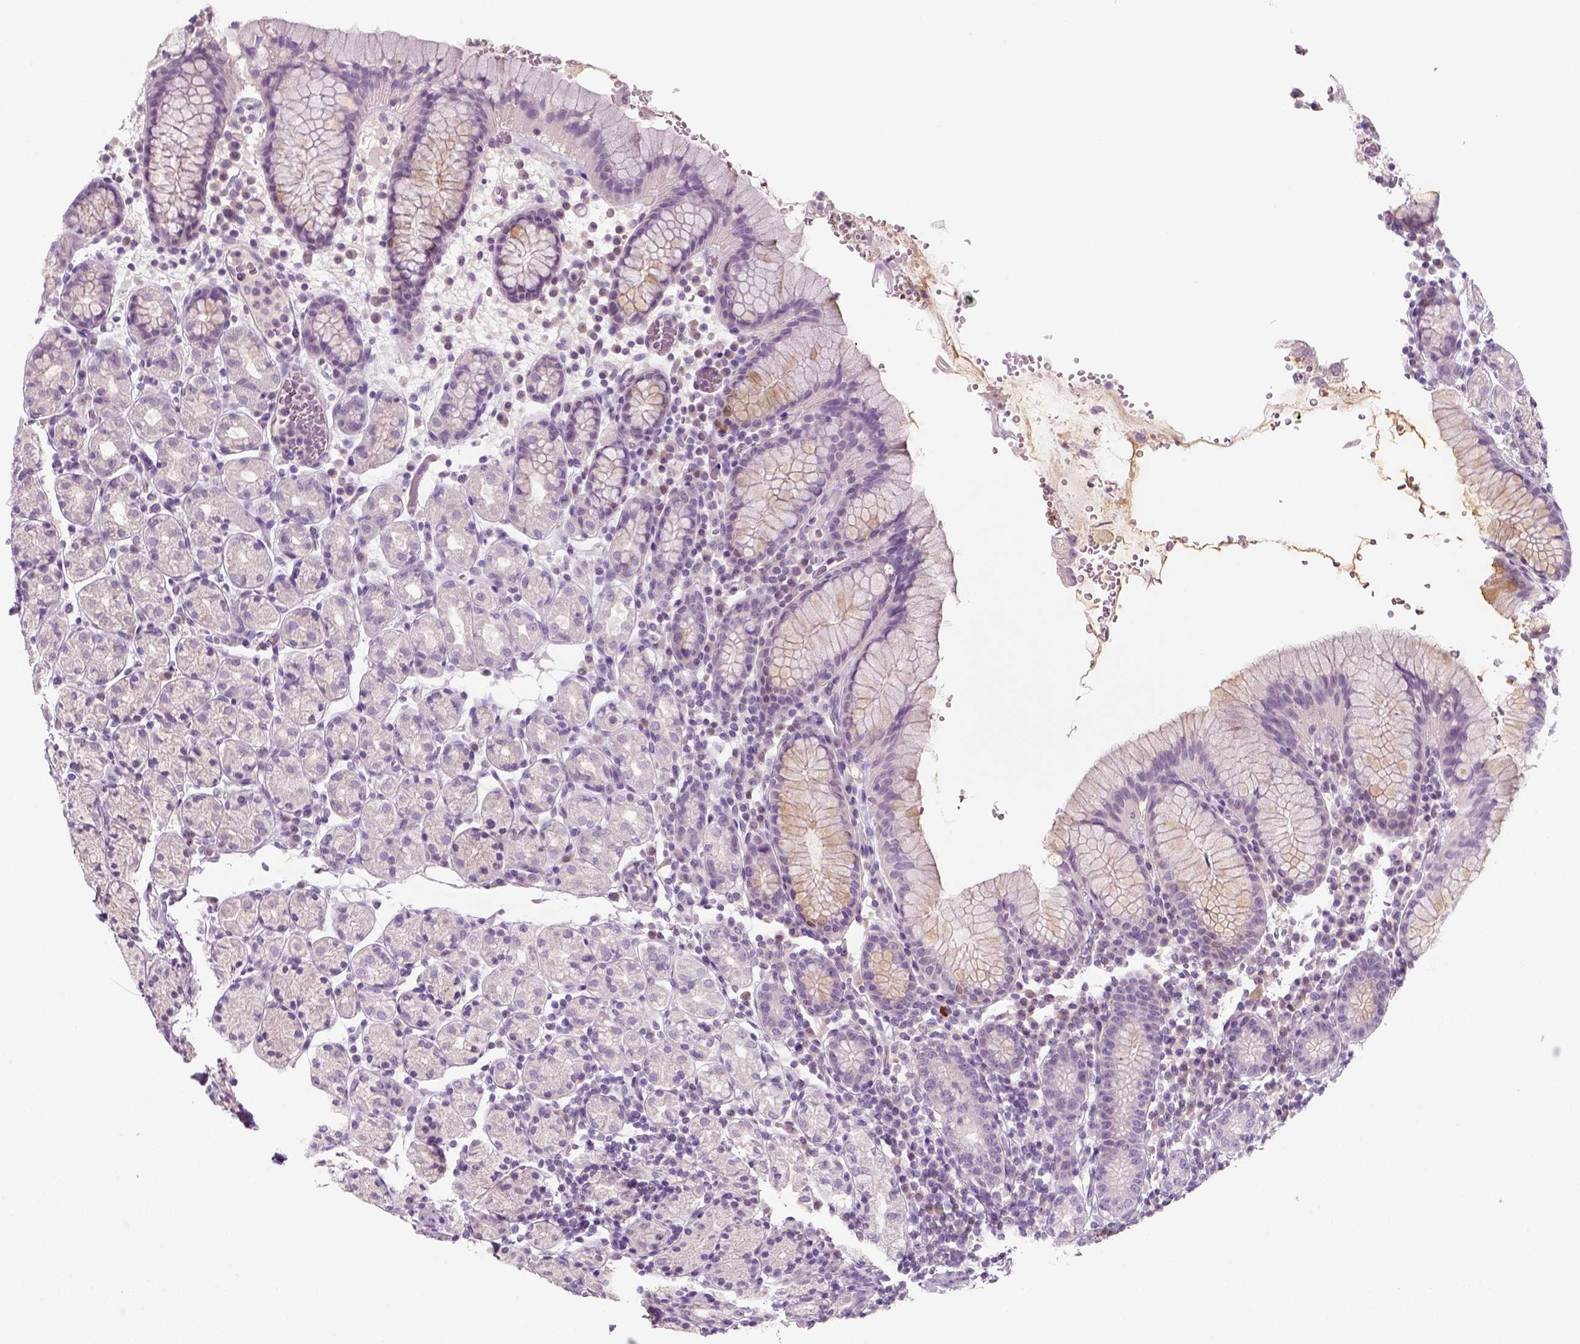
{"staining": {"intensity": "negative", "quantity": "none", "location": "none"}, "tissue": "stomach", "cell_type": "Glandular cells", "image_type": "normal", "snomed": [{"axis": "morphology", "description": "Normal tissue, NOS"}, {"axis": "topography", "description": "Stomach, upper"}, {"axis": "topography", "description": "Stomach"}], "caption": "Protein analysis of normal stomach displays no significant positivity in glandular cells. Brightfield microscopy of immunohistochemistry (IHC) stained with DAB (3,3'-diaminobenzidine) (brown) and hematoxylin (blue), captured at high magnification.", "gene": "KRT25", "patient": {"sex": "male", "age": 62}}